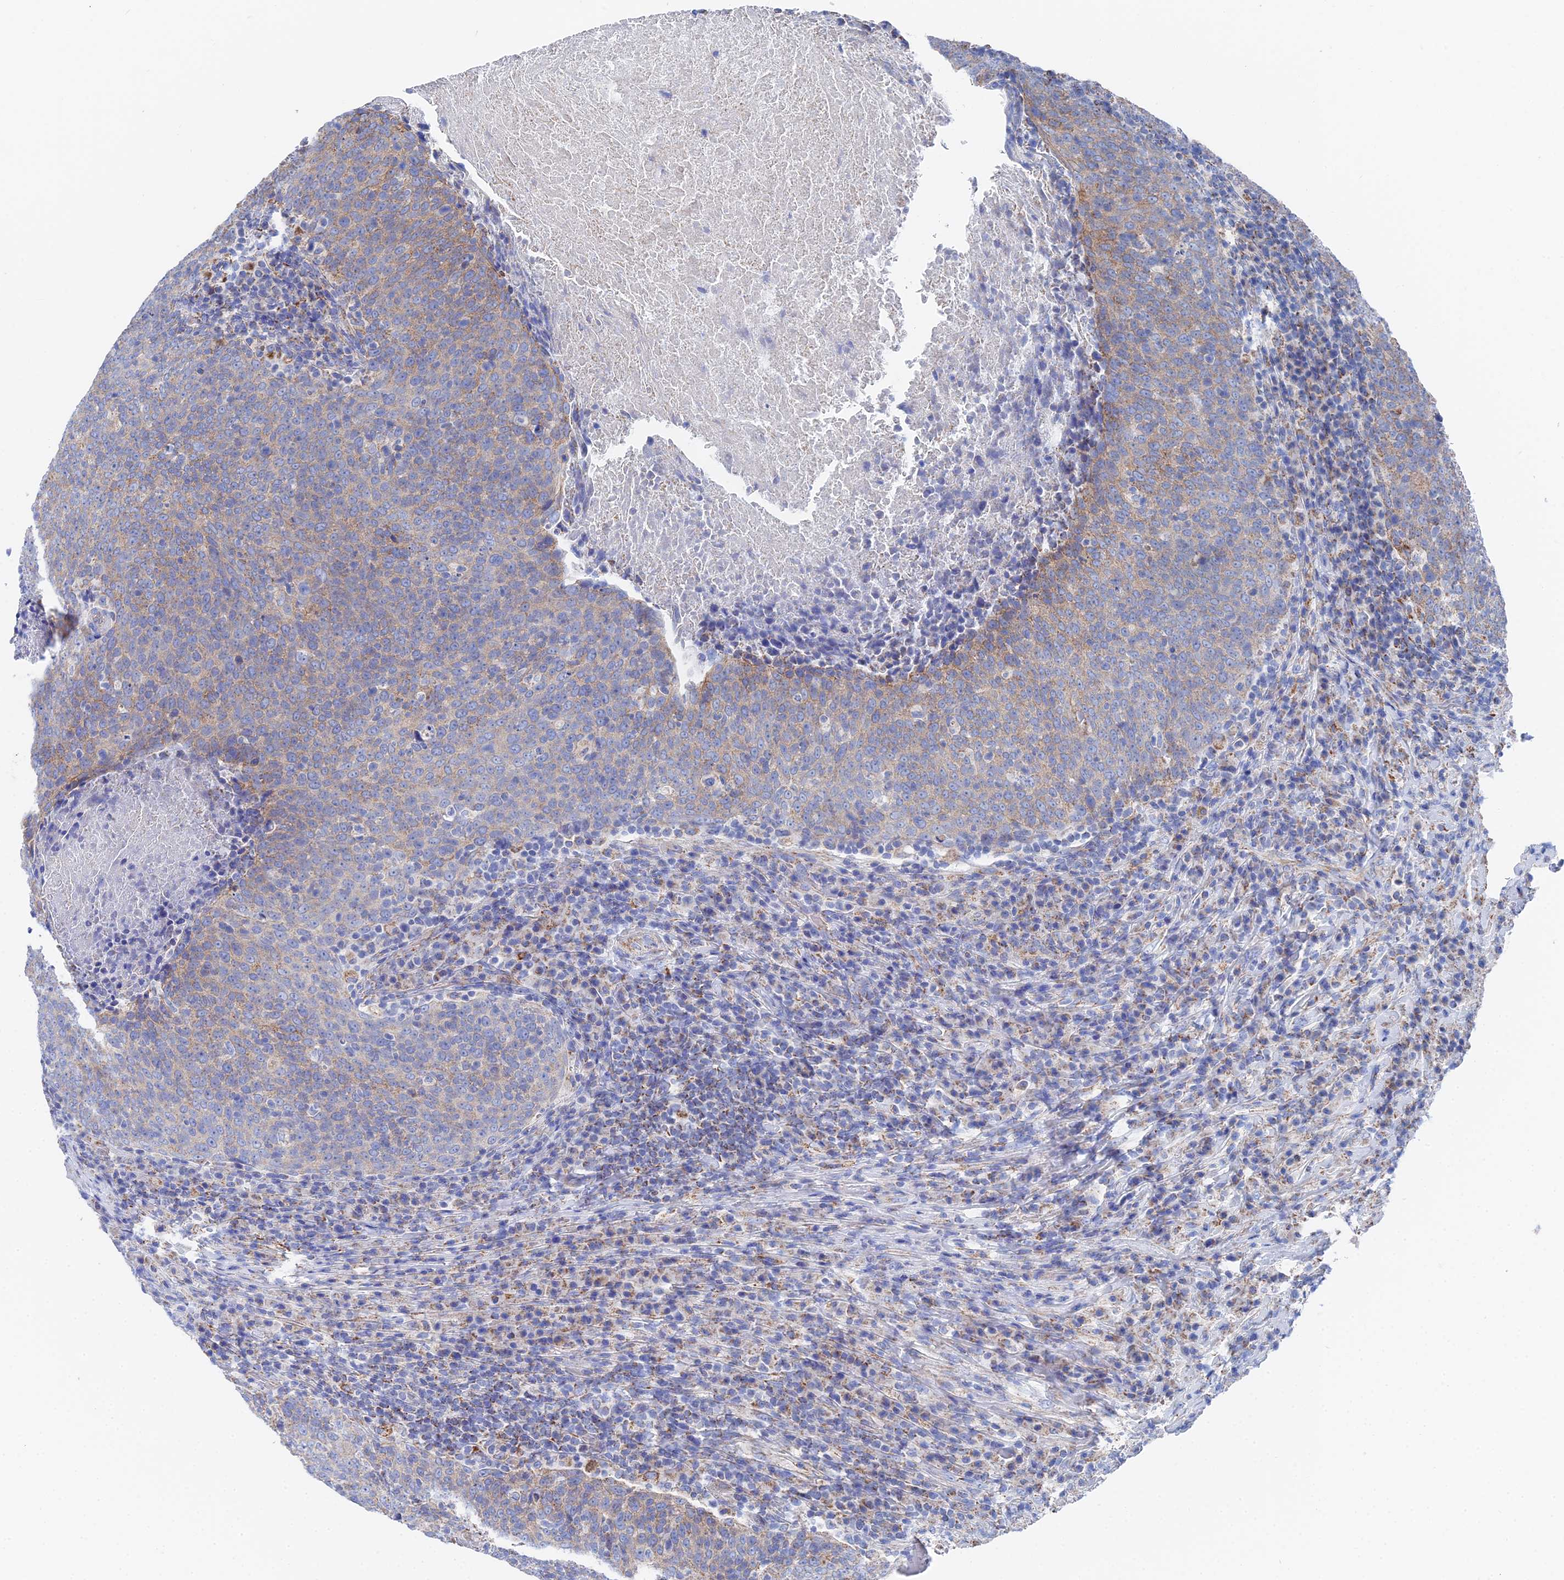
{"staining": {"intensity": "moderate", "quantity": "25%-75%", "location": "cytoplasmic/membranous"}, "tissue": "head and neck cancer", "cell_type": "Tumor cells", "image_type": "cancer", "snomed": [{"axis": "morphology", "description": "Squamous cell carcinoma, NOS"}, {"axis": "morphology", "description": "Squamous cell carcinoma, metastatic, NOS"}, {"axis": "topography", "description": "Lymph node"}, {"axis": "topography", "description": "Head-Neck"}], "caption": "The photomicrograph displays immunohistochemical staining of metastatic squamous cell carcinoma (head and neck). There is moderate cytoplasmic/membranous staining is seen in approximately 25%-75% of tumor cells.", "gene": "IFT80", "patient": {"sex": "male", "age": 62}}